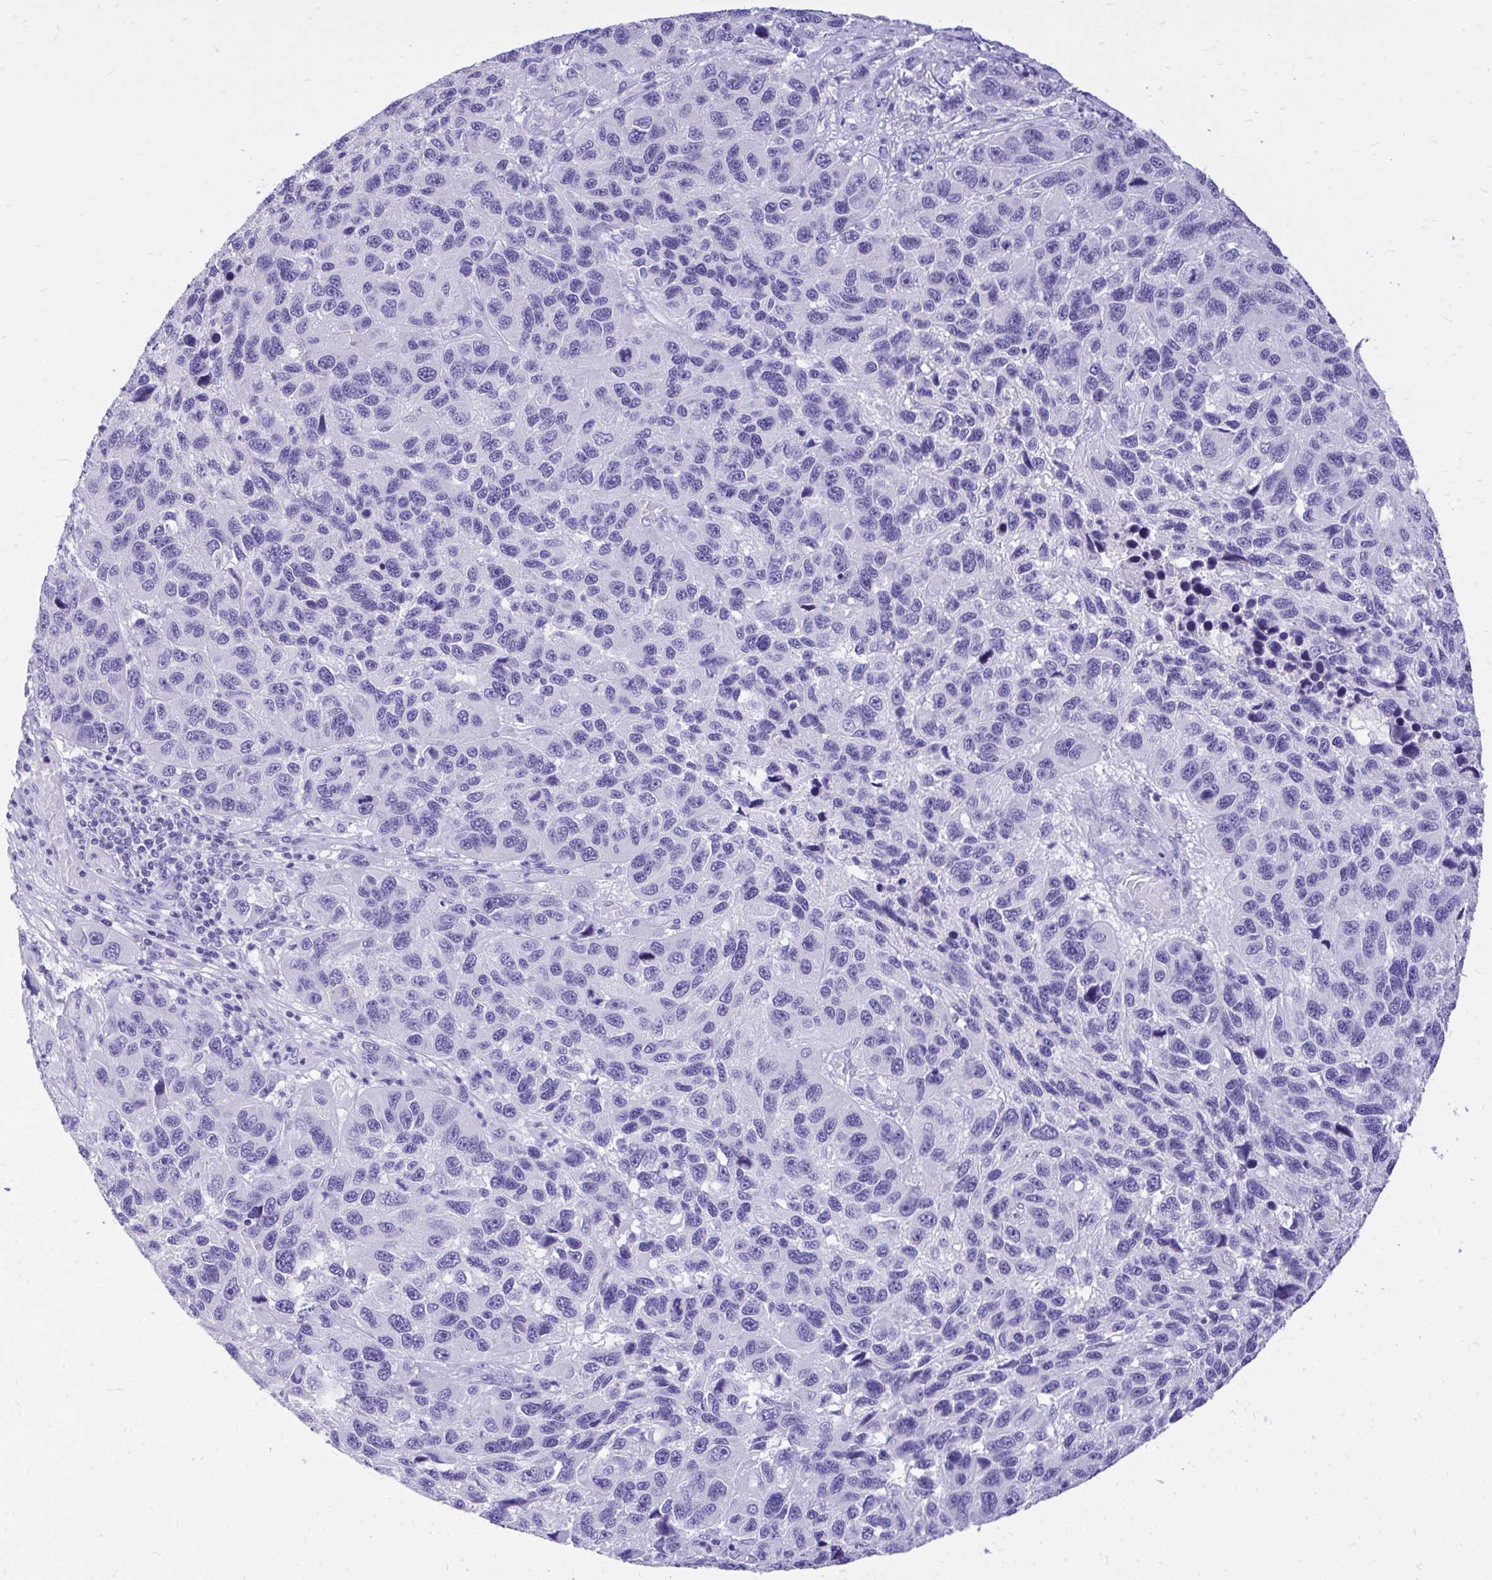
{"staining": {"intensity": "negative", "quantity": "none", "location": "none"}, "tissue": "melanoma", "cell_type": "Tumor cells", "image_type": "cancer", "snomed": [{"axis": "morphology", "description": "Malignant melanoma, NOS"}, {"axis": "topography", "description": "Skin"}], "caption": "This is a photomicrograph of immunohistochemistry (IHC) staining of melanoma, which shows no staining in tumor cells.", "gene": "MON1A", "patient": {"sex": "male", "age": 53}}